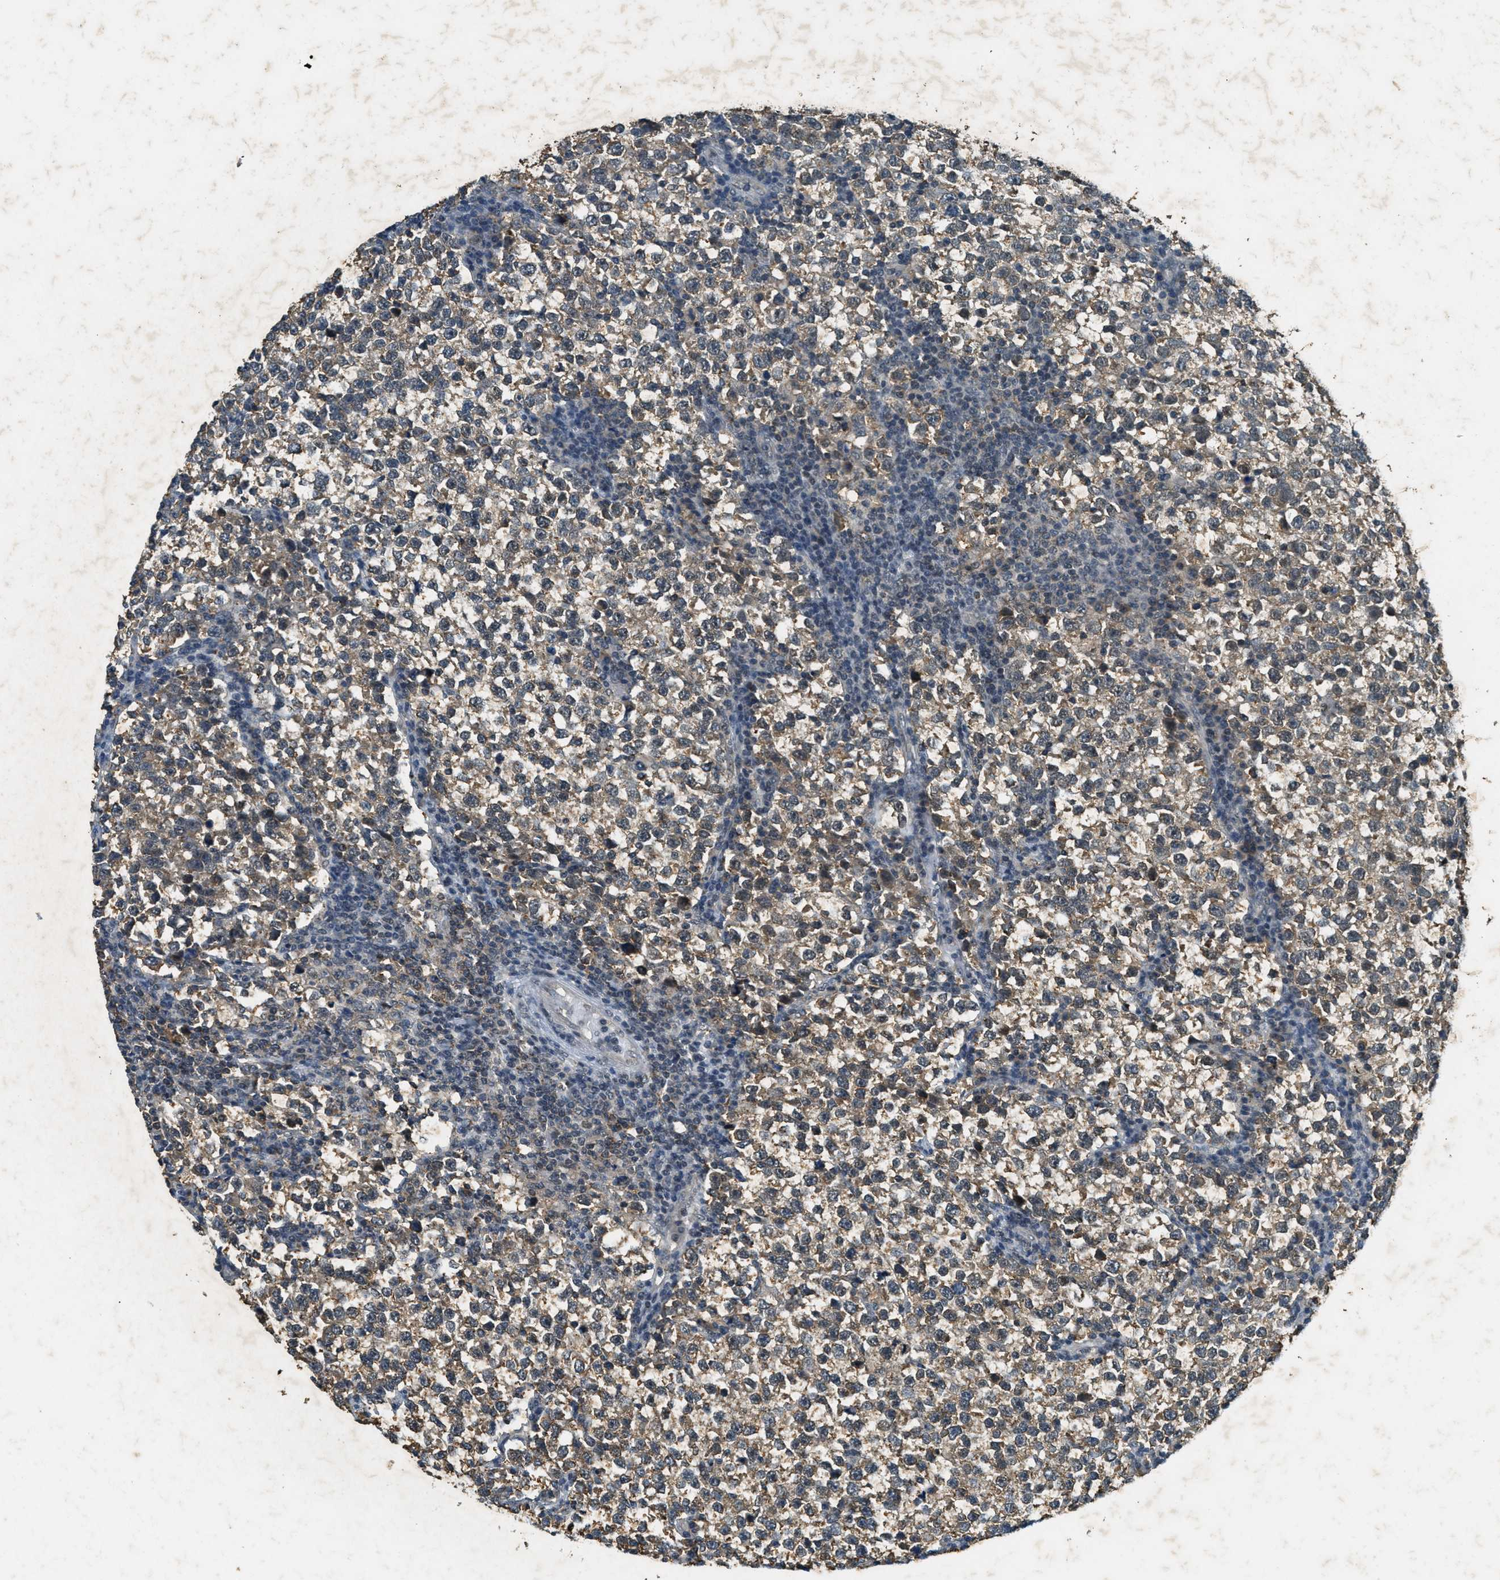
{"staining": {"intensity": "weak", "quantity": ">75%", "location": "cytoplasmic/membranous"}, "tissue": "testis cancer", "cell_type": "Tumor cells", "image_type": "cancer", "snomed": [{"axis": "morphology", "description": "Normal tissue, NOS"}, {"axis": "morphology", "description": "Seminoma, NOS"}, {"axis": "topography", "description": "Testis"}], "caption": "This is a photomicrograph of immunohistochemistry (IHC) staining of testis cancer (seminoma), which shows weak expression in the cytoplasmic/membranous of tumor cells.", "gene": "TCF20", "patient": {"sex": "male", "age": 43}}